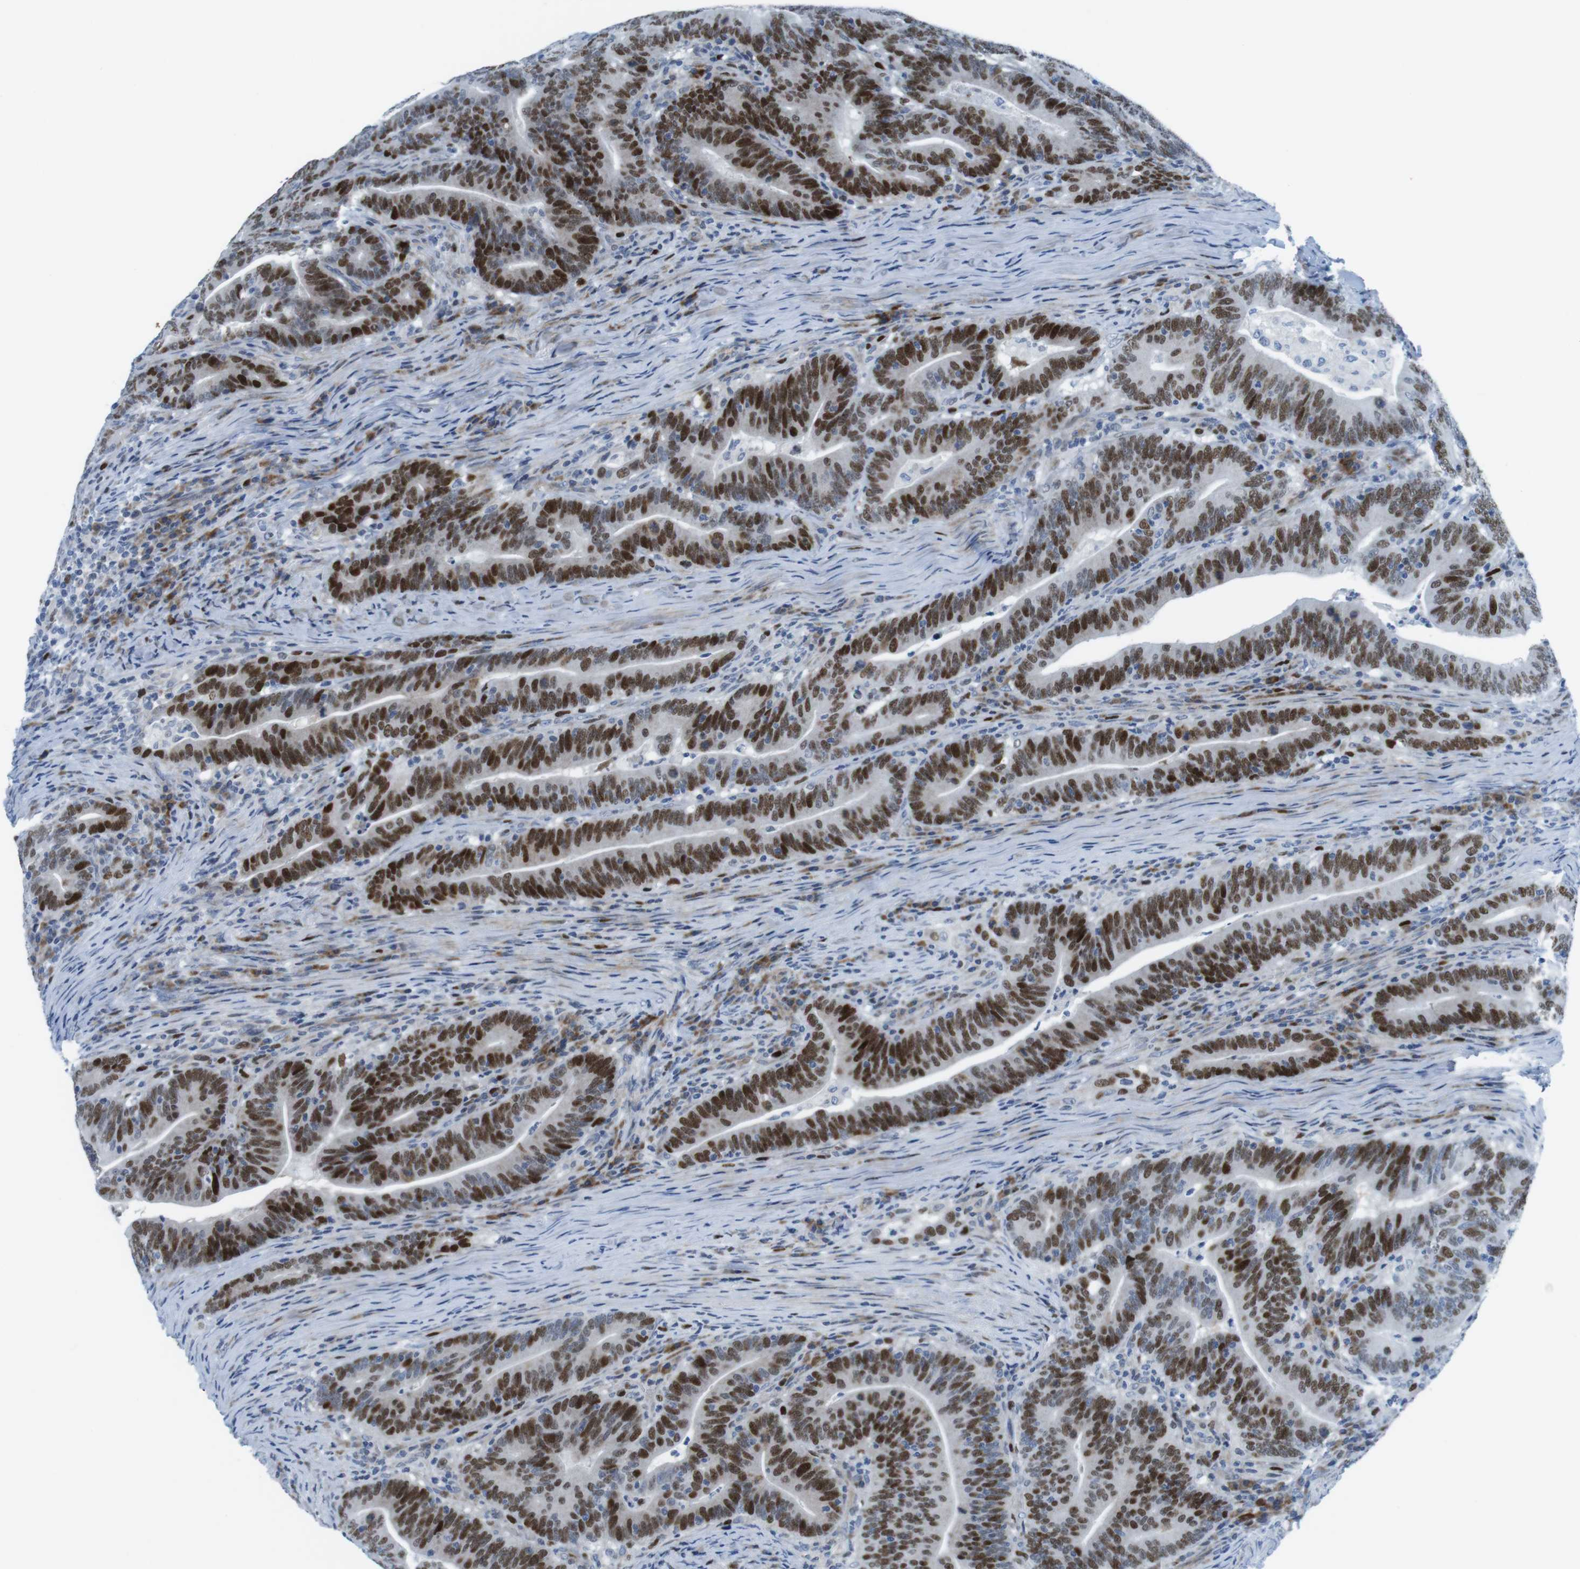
{"staining": {"intensity": "strong", "quantity": ">75%", "location": "nuclear"}, "tissue": "colorectal cancer", "cell_type": "Tumor cells", "image_type": "cancer", "snomed": [{"axis": "morphology", "description": "Normal tissue, NOS"}, {"axis": "morphology", "description": "Adenocarcinoma, NOS"}, {"axis": "topography", "description": "Colon"}], "caption": "Adenocarcinoma (colorectal) tissue demonstrates strong nuclear positivity in about >75% of tumor cells, visualized by immunohistochemistry.", "gene": "CHAF1A", "patient": {"sex": "female", "age": 66}}